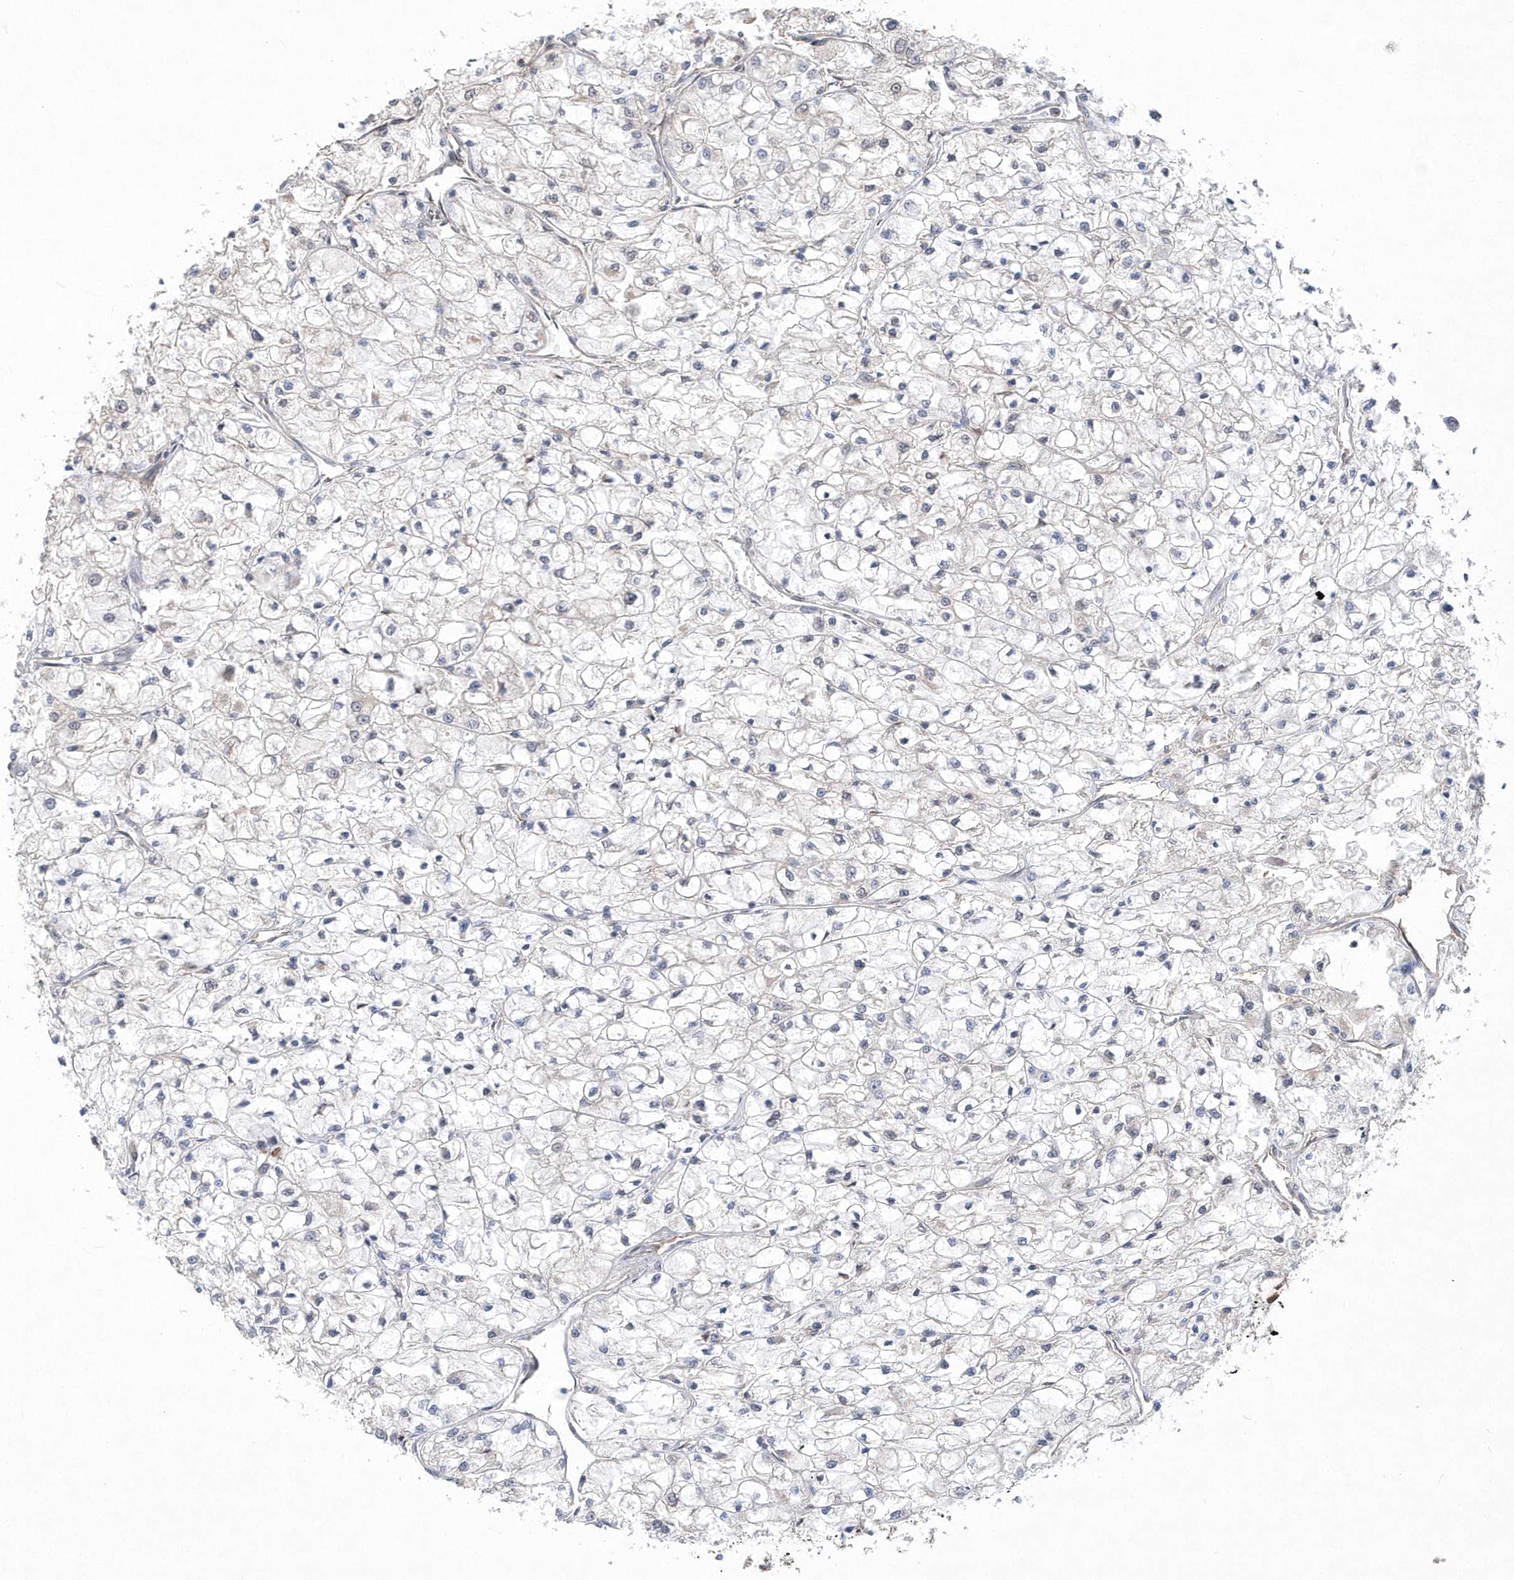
{"staining": {"intensity": "negative", "quantity": "none", "location": "none"}, "tissue": "renal cancer", "cell_type": "Tumor cells", "image_type": "cancer", "snomed": [{"axis": "morphology", "description": "Adenocarcinoma, NOS"}, {"axis": "topography", "description": "Kidney"}], "caption": "High magnification brightfield microscopy of renal adenocarcinoma stained with DAB (brown) and counterstained with hematoxylin (blue): tumor cells show no significant expression.", "gene": "MXI1", "patient": {"sex": "male", "age": 80}}